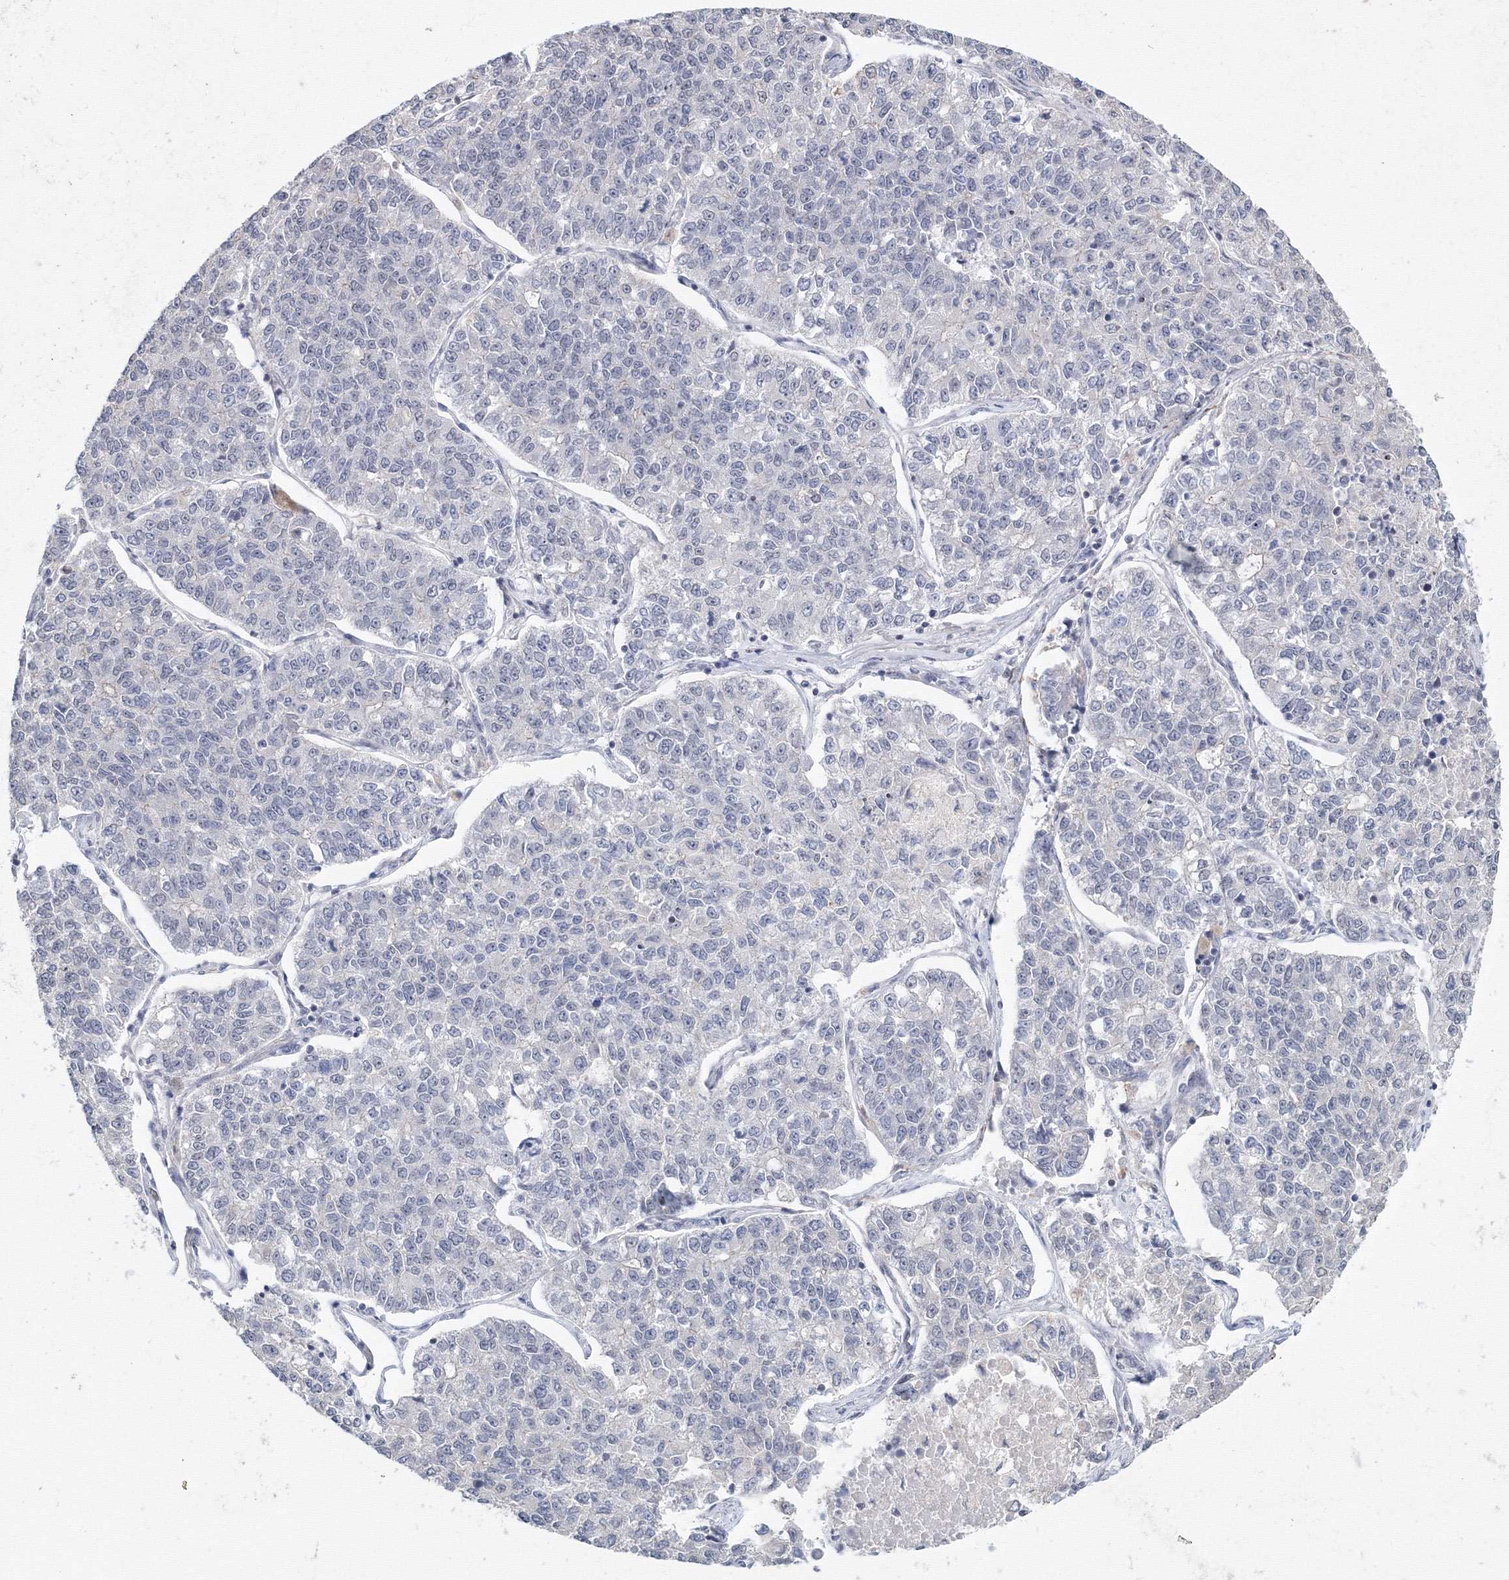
{"staining": {"intensity": "negative", "quantity": "none", "location": "none"}, "tissue": "lung cancer", "cell_type": "Tumor cells", "image_type": "cancer", "snomed": [{"axis": "morphology", "description": "Adenocarcinoma, NOS"}, {"axis": "topography", "description": "Lung"}], "caption": "Tumor cells are negative for brown protein staining in lung adenocarcinoma.", "gene": "SLC7A7", "patient": {"sex": "male", "age": 49}}